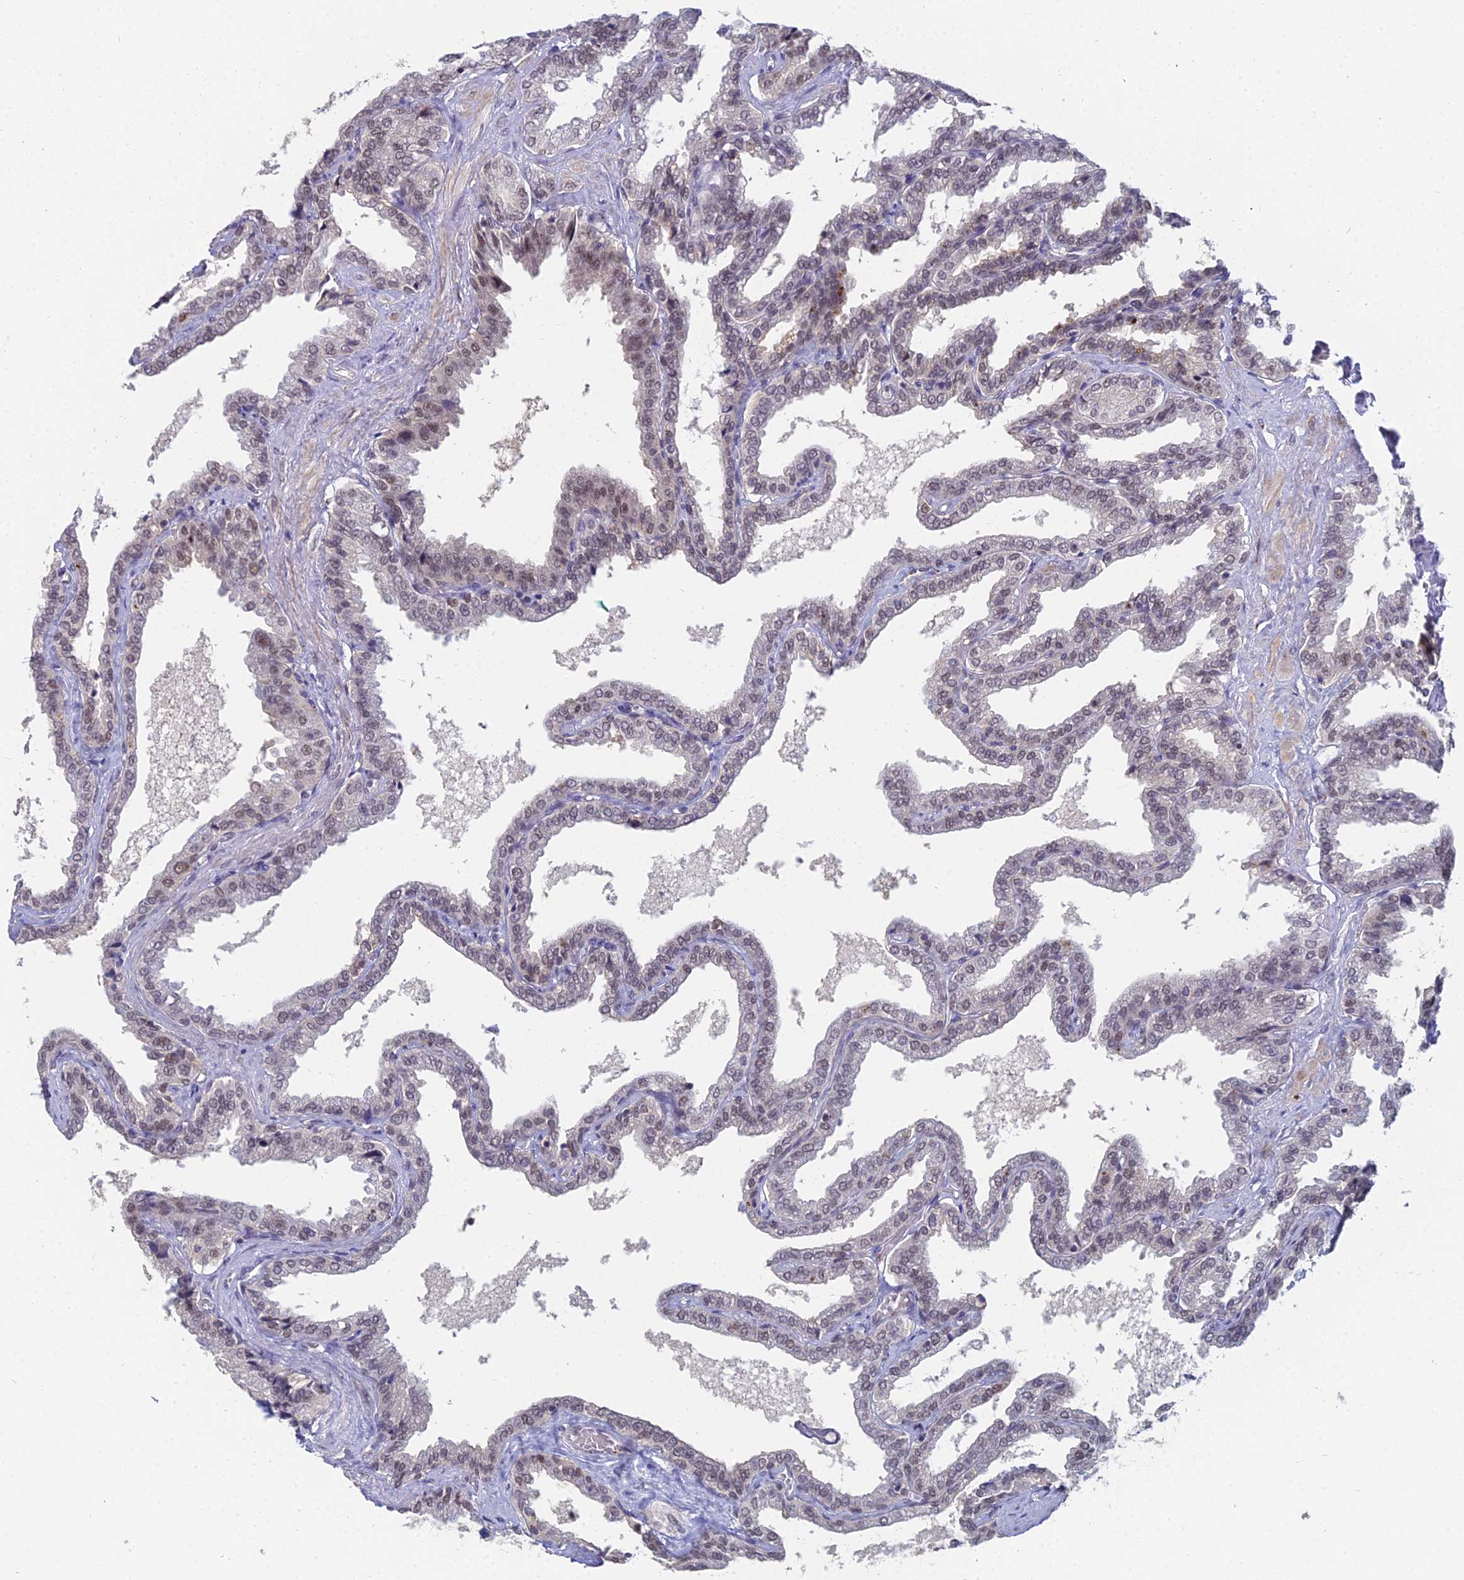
{"staining": {"intensity": "strong", "quantity": "<25%", "location": "nuclear"}, "tissue": "seminal vesicle", "cell_type": "Glandular cells", "image_type": "normal", "snomed": [{"axis": "morphology", "description": "Normal tissue, NOS"}, {"axis": "topography", "description": "Seminal veicle"}], "caption": "DAB (3,3'-diaminobenzidine) immunohistochemical staining of unremarkable seminal vesicle displays strong nuclear protein staining in about <25% of glandular cells.", "gene": "THOC3", "patient": {"sex": "male", "age": 46}}